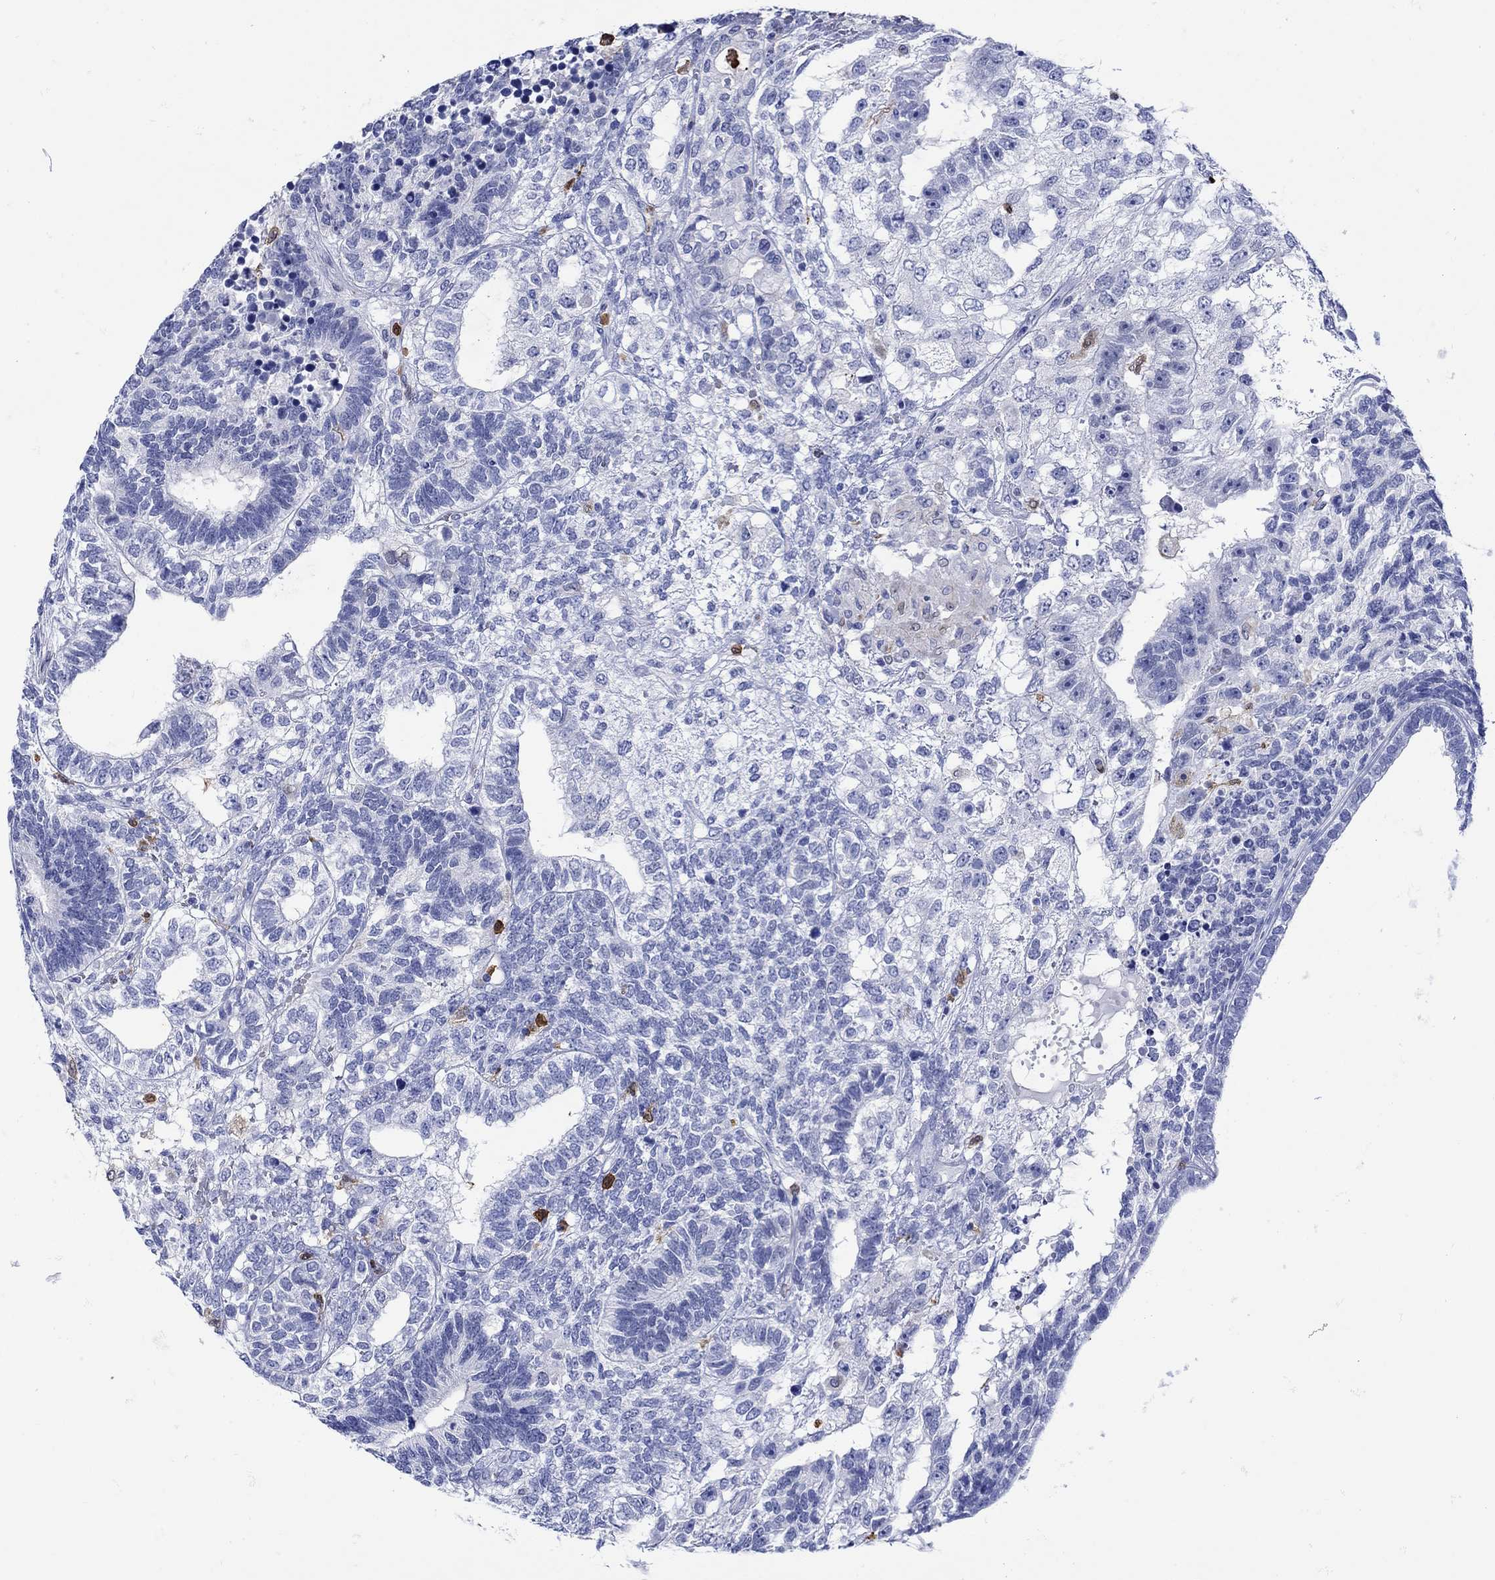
{"staining": {"intensity": "negative", "quantity": "none", "location": "none"}, "tissue": "testis cancer", "cell_type": "Tumor cells", "image_type": "cancer", "snomed": [{"axis": "morphology", "description": "Seminoma, NOS"}, {"axis": "morphology", "description": "Carcinoma, Embryonal, NOS"}, {"axis": "topography", "description": "Testis"}], "caption": "The immunohistochemistry (IHC) micrograph has no significant staining in tumor cells of testis cancer (embryonal carcinoma) tissue. (Brightfield microscopy of DAB (3,3'-diaminobenzidine) IHC at high magnification).", "gene": "LINGO3", "patient": {"sex": "male", "age": 41}}